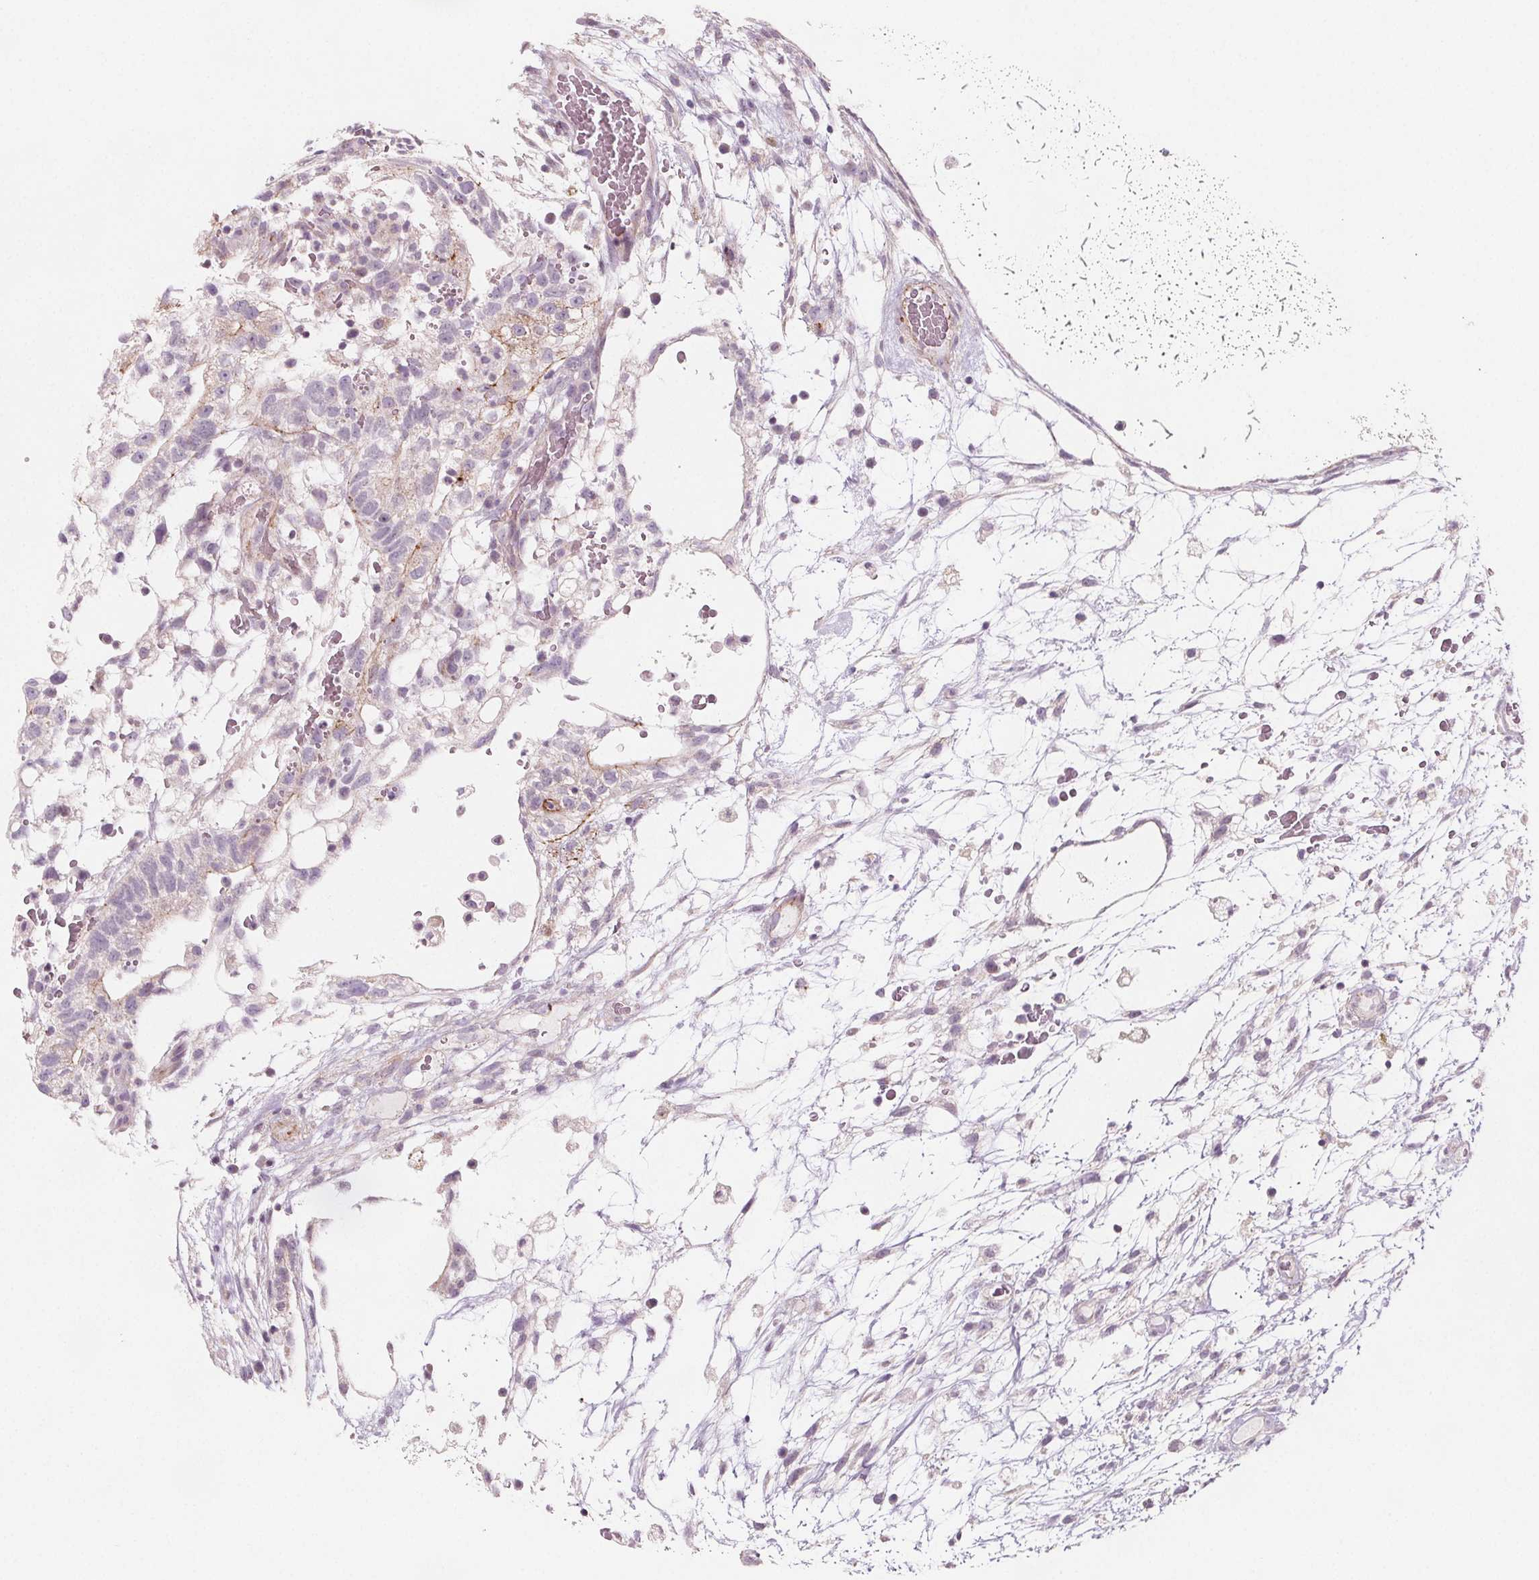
{"staining": {"intensity": "weak", "quantity": "<25%", "location": "cytoplasmic/membranous"}, "tissue": "testis cancer", "cell_type": "Tumor cells", "image_type": "cancer", "snomed": [{"axis": "morphology", "description": "Normal tissue, NOS"}, {"axis": "morphology", "description": "Carcinoma, Embryonal, NOS"}, {"axis": "topography", "description": "Testis"}], "caption": "Immunohistochemistry (IHC) of human testis cancer (embryonal carcinoma) displays no staining in tumor cells.", "gene": "ADAM33", "patient": {"sex": "male", "age": 32}}